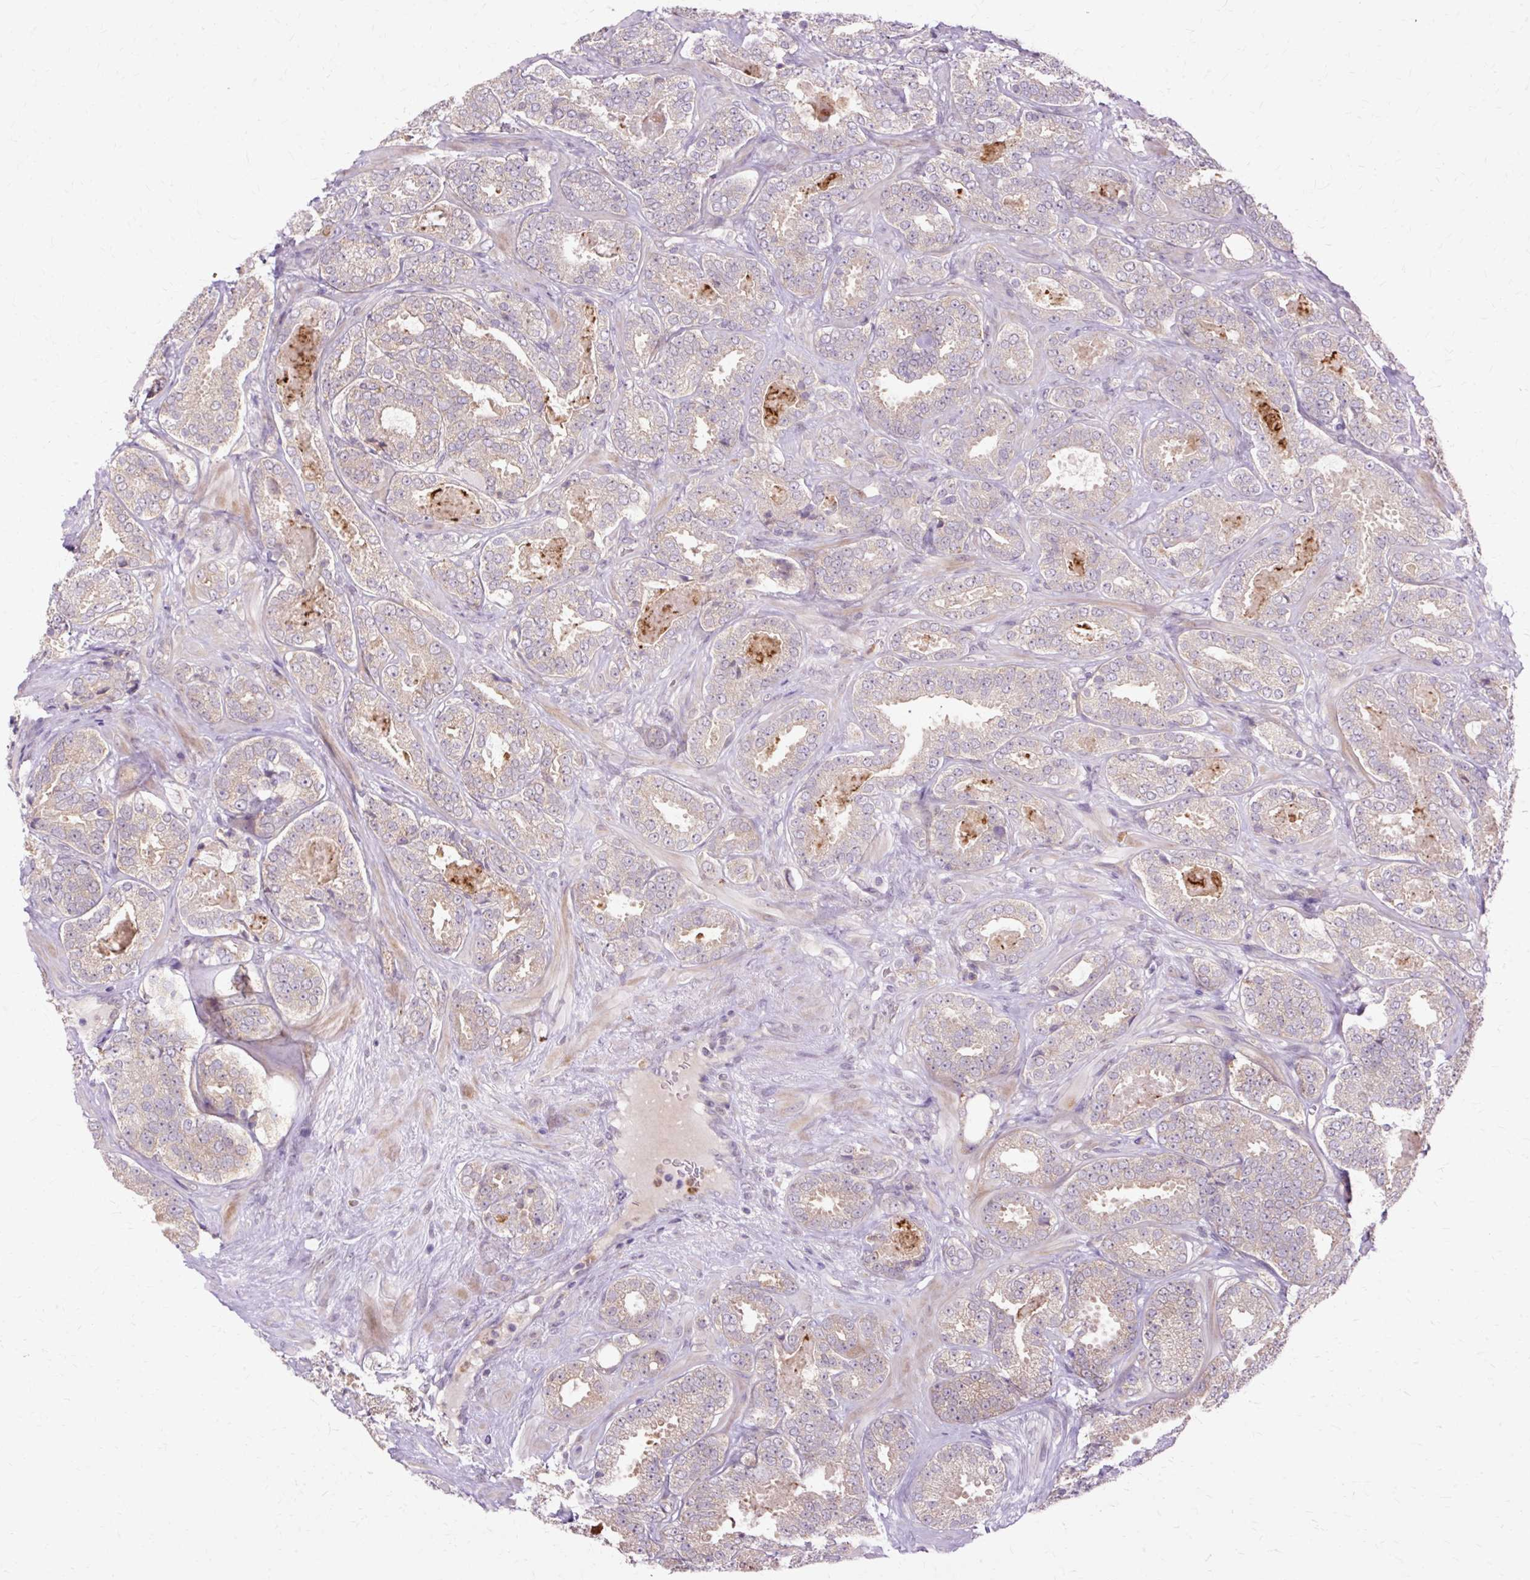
{"staining": {"intensity": "weak", "quantity": "<25%", "location": "cytoplasmic/membranous"}, "tissue": "prostate cancer", "cell_type": "Tumor cells", "image_type": "cancer", "snomed": [{"axis": "morphology", "description": "Adenocarcinoma, High grade"}, {"axis": "topography", "description": "Prostate"}], "caption": "A high-resolution photomicrograph shows immunohistochemistry (IHC) staining of prostate high-grade adenocarcinoma, which shows no significant staining in tumor cells.", "gene": "GEMIN2", "patient": {"sex": "male", "age": 65}}